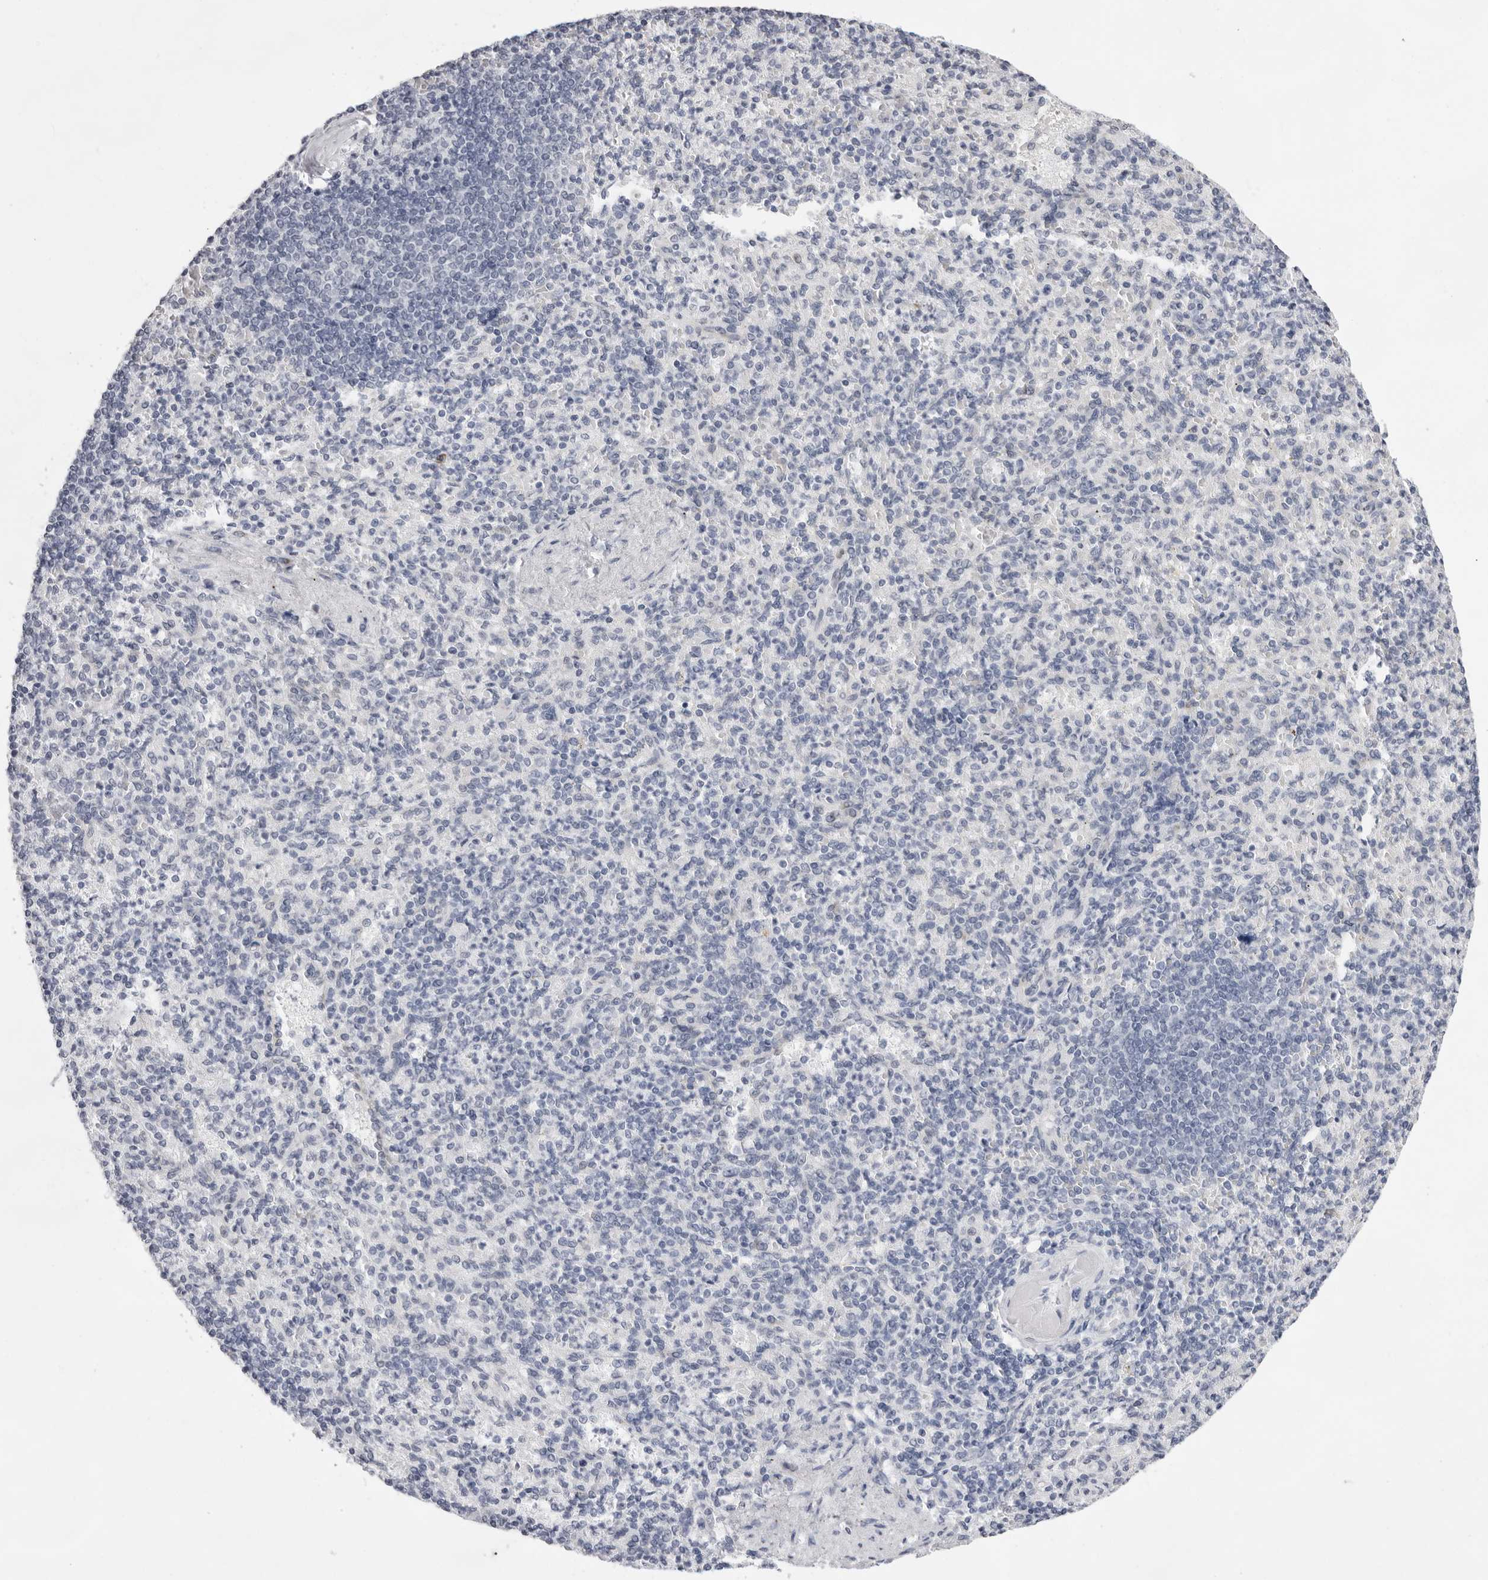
{"staining": {"intensity": "negative", "quantity": "none", "location": "none"}, "tissue": "spleen", "cell_type": "Cells in red pulp", "image_type": "normal", "snomed": [{"axis": "morphology", "description": "Normal tissue, NOS"}, {"axis": "topography", "description": "Spleen"}], "caption": "DAB (3,3'-diaminobenzidine) immunohistochemical staining of unremarkable spleen displays no significant expression in cells in red pulp.", "gene": "SMIM2", "patient": {"sex": "female", "age": 74}}